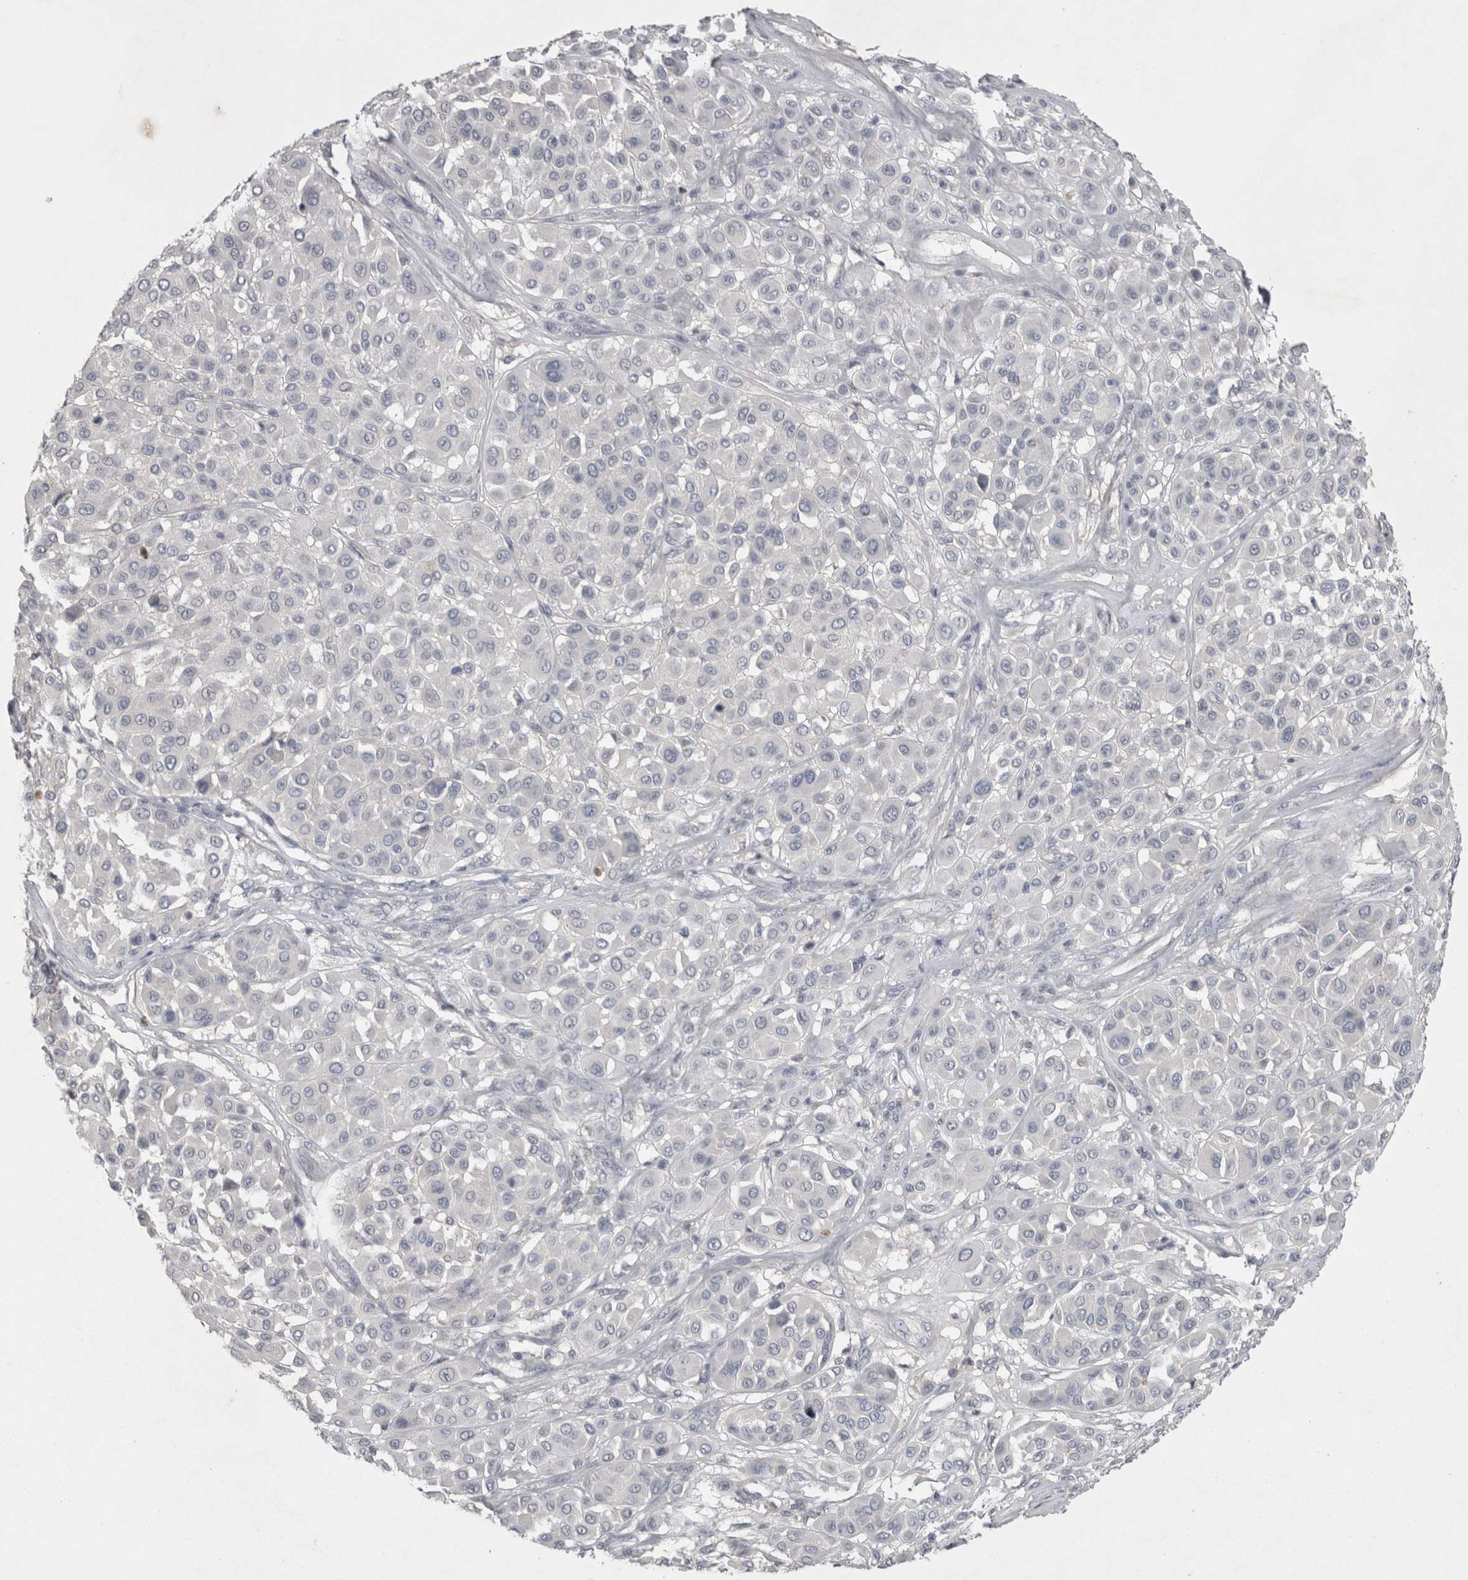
{"staining": {"intensity": "negative", "quantity": "none", "location": "none"}, "tissue": "melanoma", "cell_type": "Tumor cells", "image_type": "cancer", "snomed": [{"axis": "morphology", "description": "Malignant melanoma, Metastatic site"}, {"axis": "topography", "description": "Soft tissue"}], "caption": "An image of human melanoma is negative for staining in tumor cells. (DAB IHC visualized using brightfield microscopy, high magnification).", "gene": "ENPP7", "patient": {"sex": "male", "age": 41}}